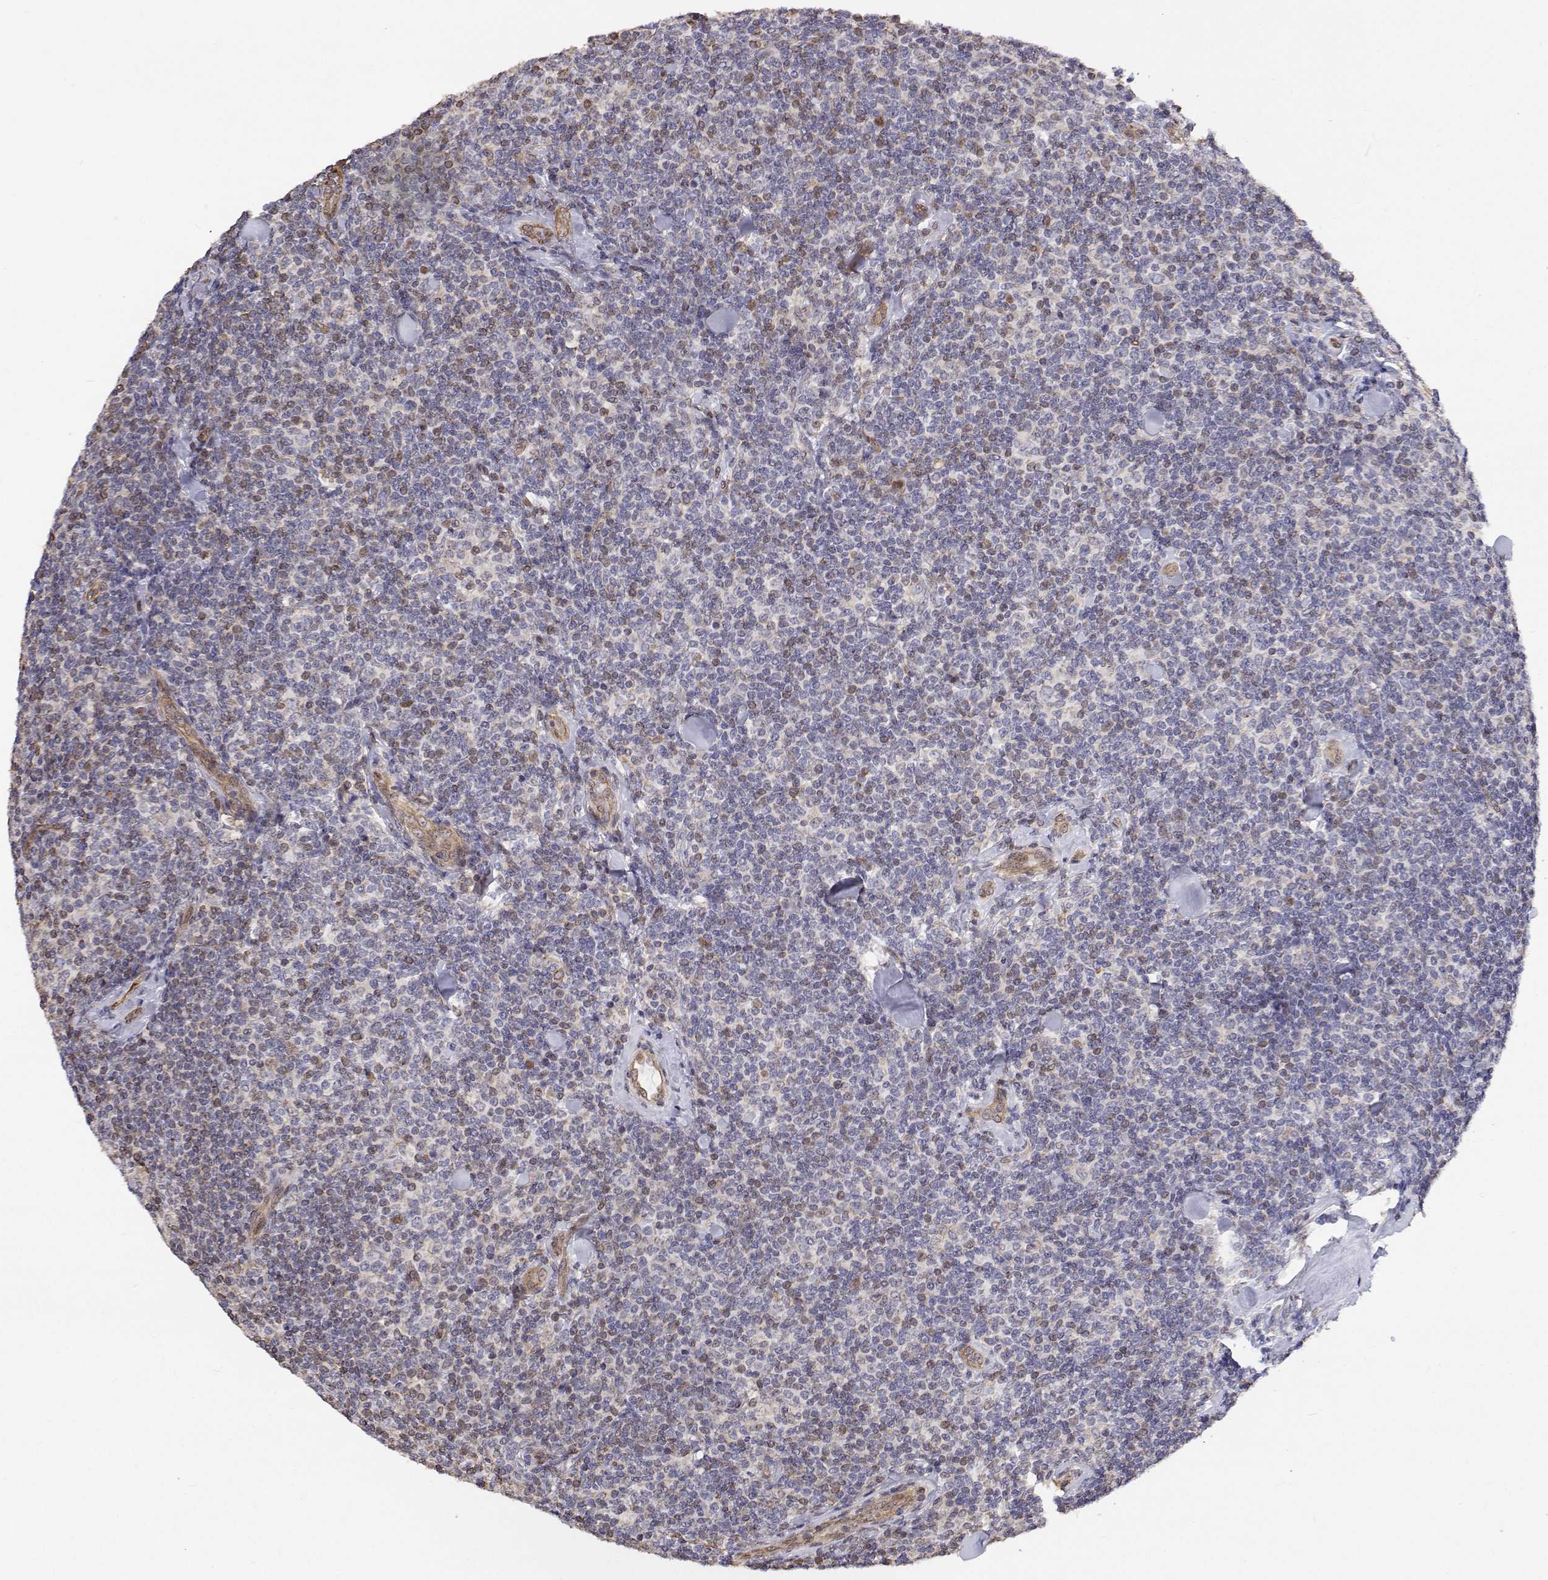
{"staining": {"intensity": "negative", "quantity": "none", "location": "none"}, "tissue": "lymphoma", "cell_type": "Tumor cells", "image_type": "cancer", "snomed": [{"axis": "morphology", "description": "Malignant lymphoma, non-Hodgkin's type, Low grade"}, {"axis": "topography", "description": "Lymph node"}], "caption": "IHC of lymphoma demonstrates no staining in tumor cells. (Immunohistochemistry (ihc), brightfield microscopy, high magnification).", "gene": "GSDMA", "patient": {"sex": "female", "age": 56}}